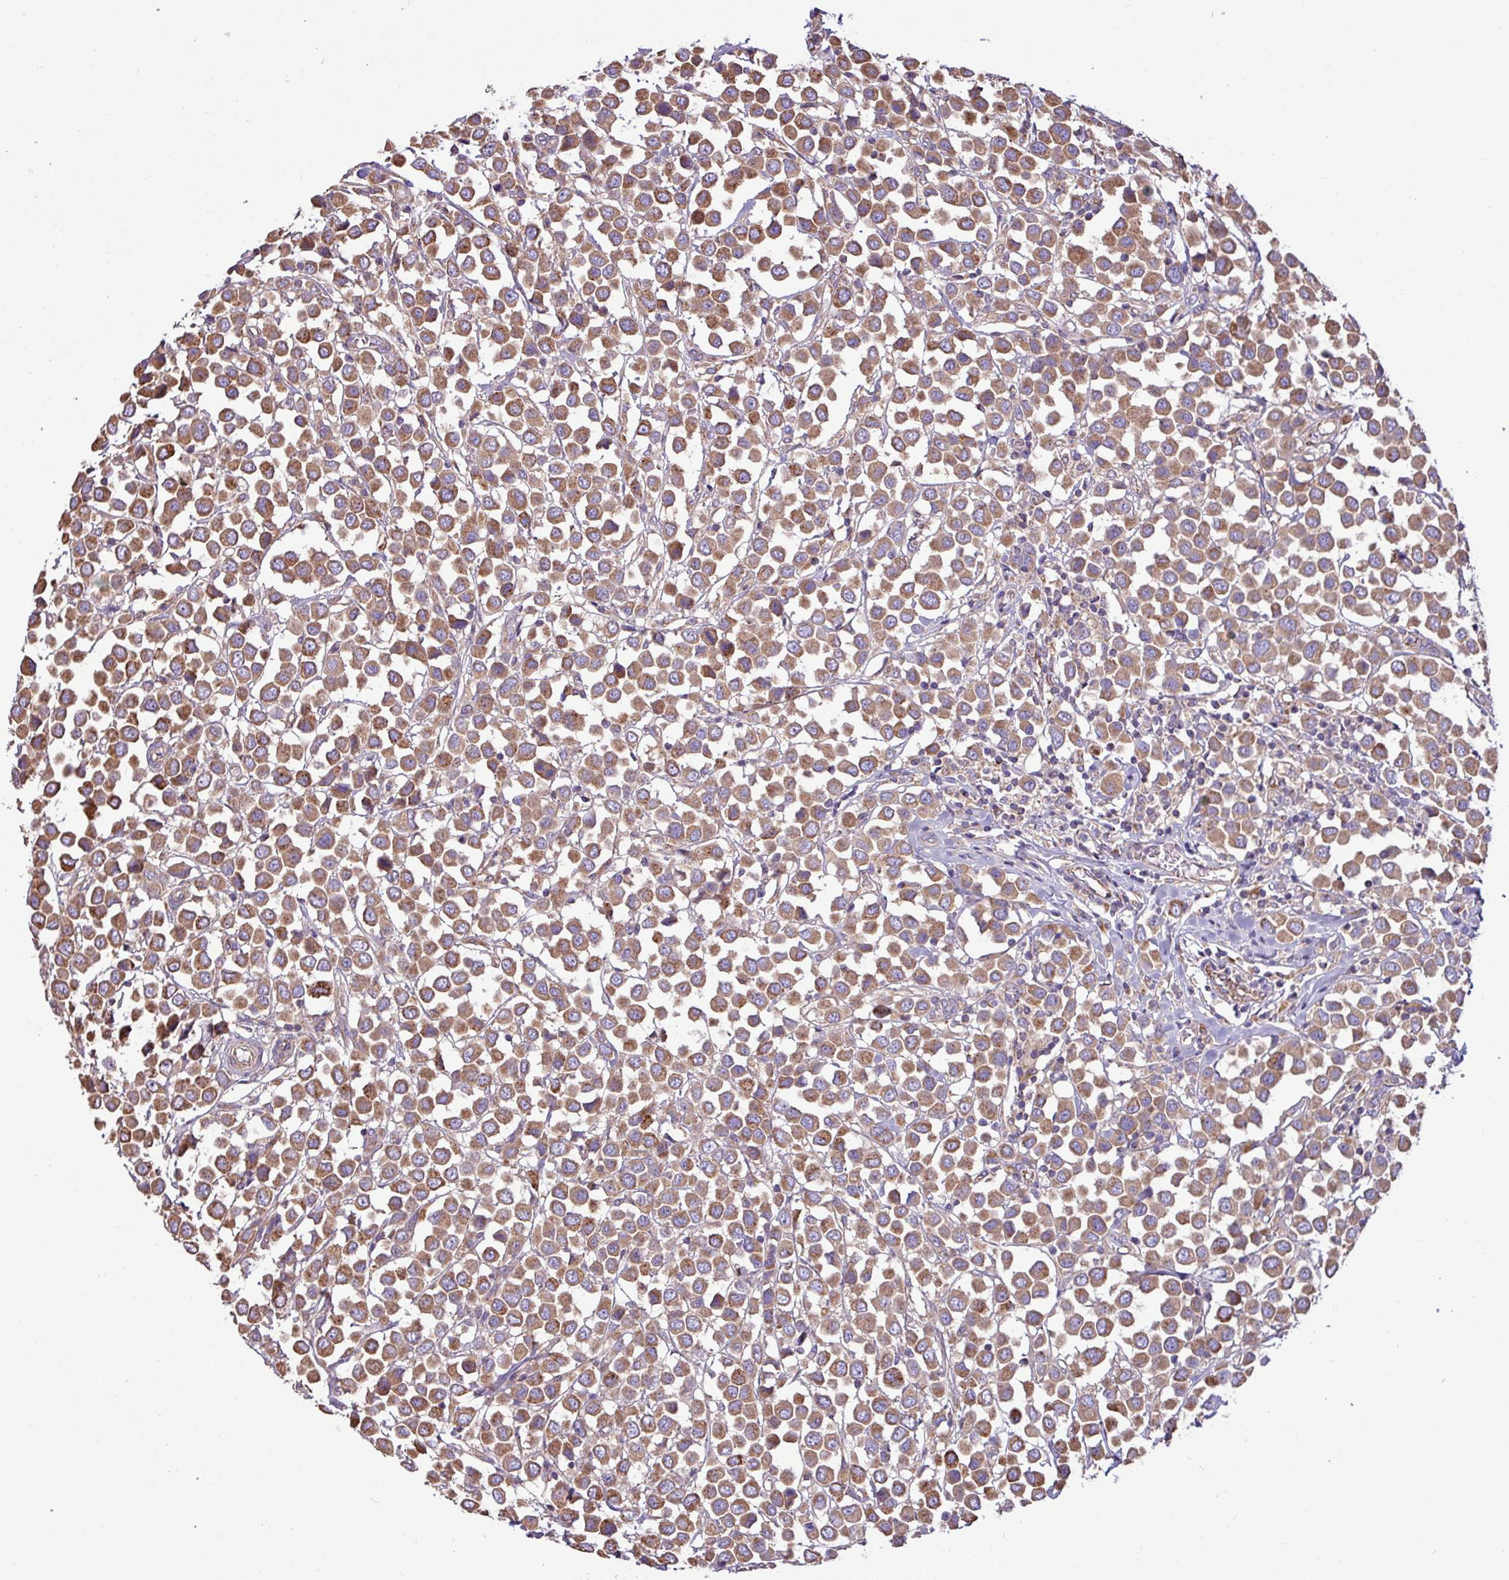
{"staining": {"intensity": "moderate", "quantity": ">75%", "location": "cytoplasmic/membranous"}, "tissue": "breast cancer", "cell_type": "Tumor cells", "image_type": "cancer", "snomed": [{"axis": "morphology", "description": "Duct carcinoma"}, {"axis": "topography", "description": "Breast"}], "caption": "Breast invasive ductal carcinoma stained for a protein (brown) displays moderate cytoplasmic/membranous positive positivity in approximately >75% of tumor cells.", "gene": "PPM1J", "patient": {"sex": "female", "age": 61}}